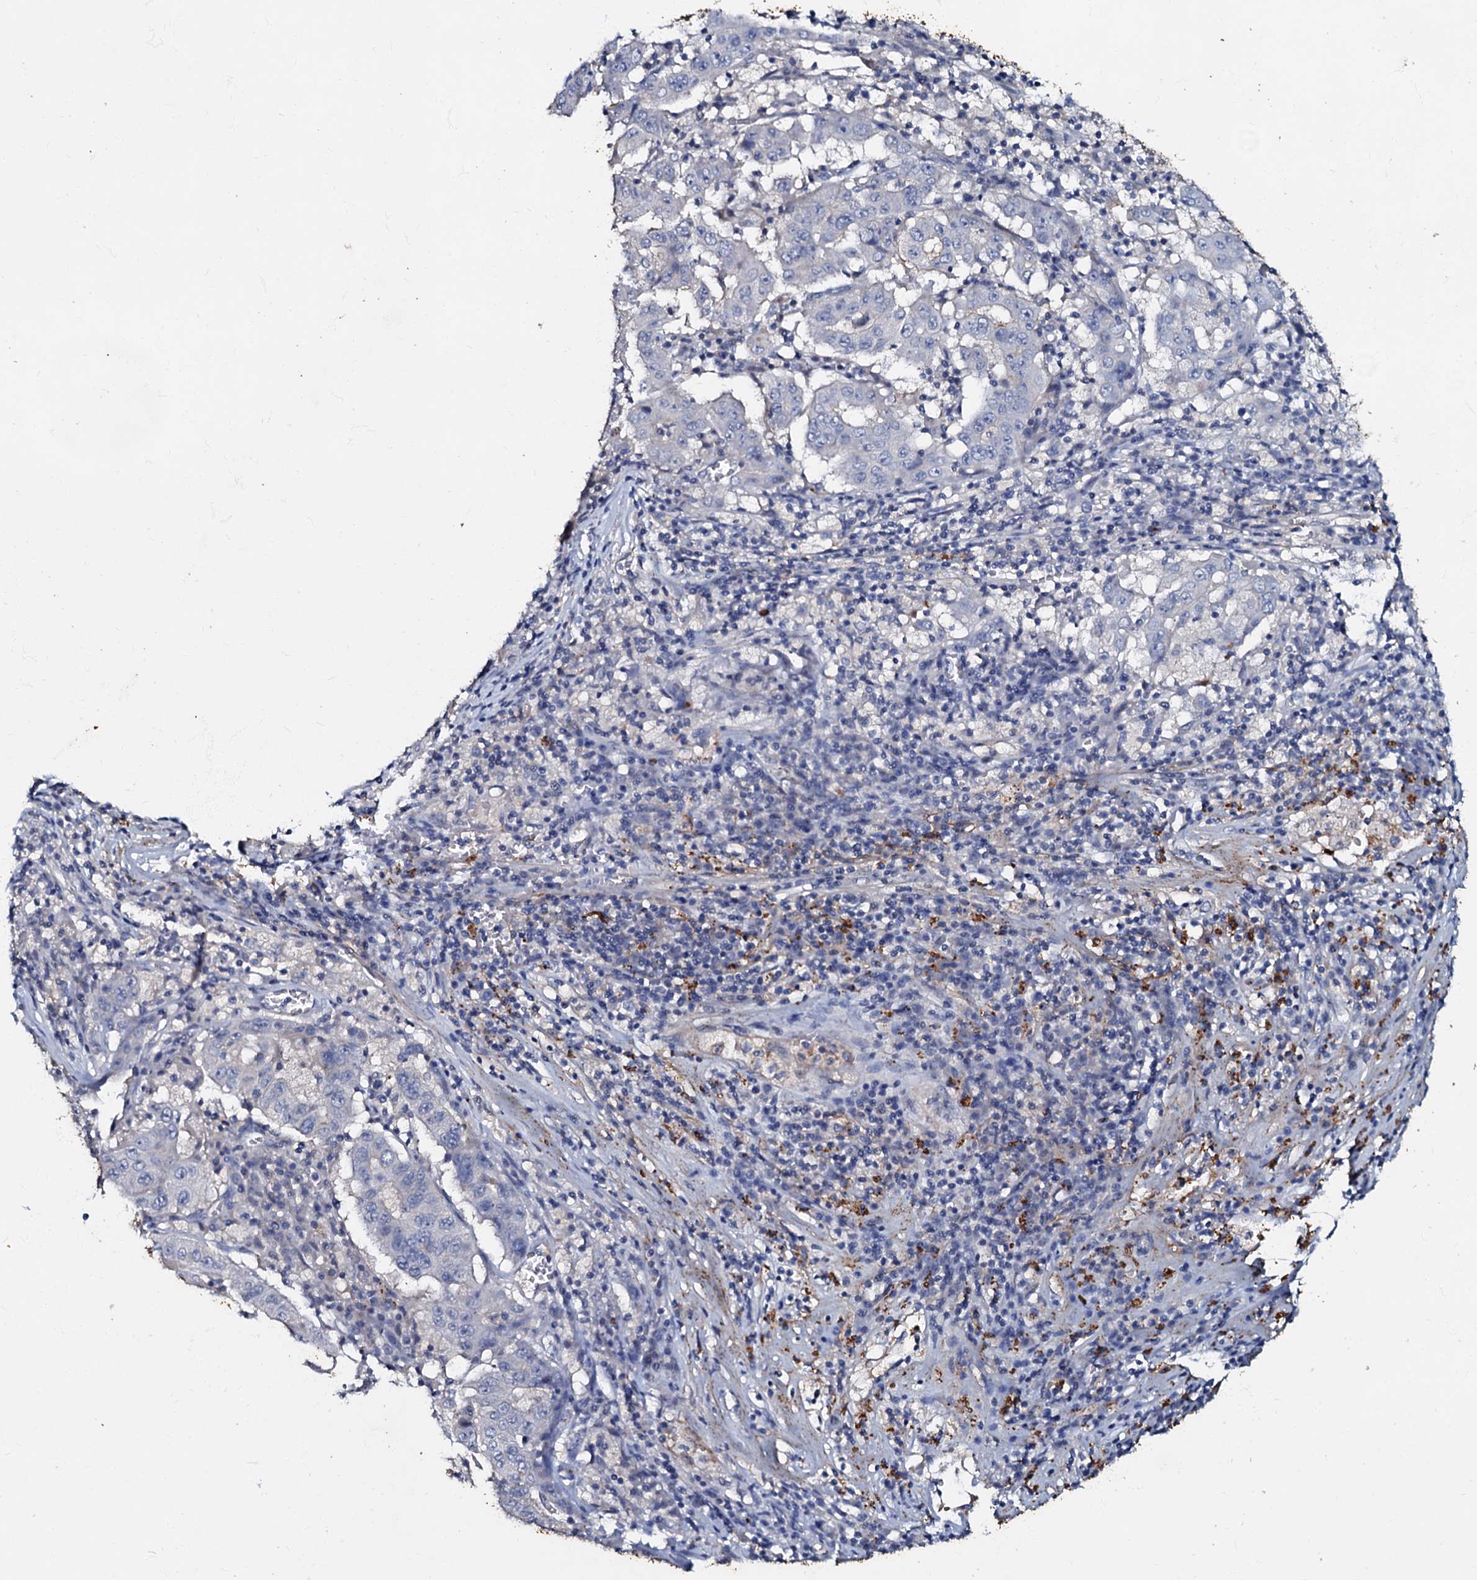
{"staining": {"intensity": "negative", "quantity": "none", "location": "none"}, "tissue": "pancreatic cancer", "cell_type": "Tumor cells", "image_type": "cancer", "snomed": [{"axis": "morphology", "description": "Adenocarcinoma, NOS"}, {"axis": "topography", "description": "Pancreas"}], "caption": "Tumor cells are negative for protein expression in human adenocarcinoma (pancreatic).", "gene": "MANSC4", "patient": {"sex": "male", "age": 63}}